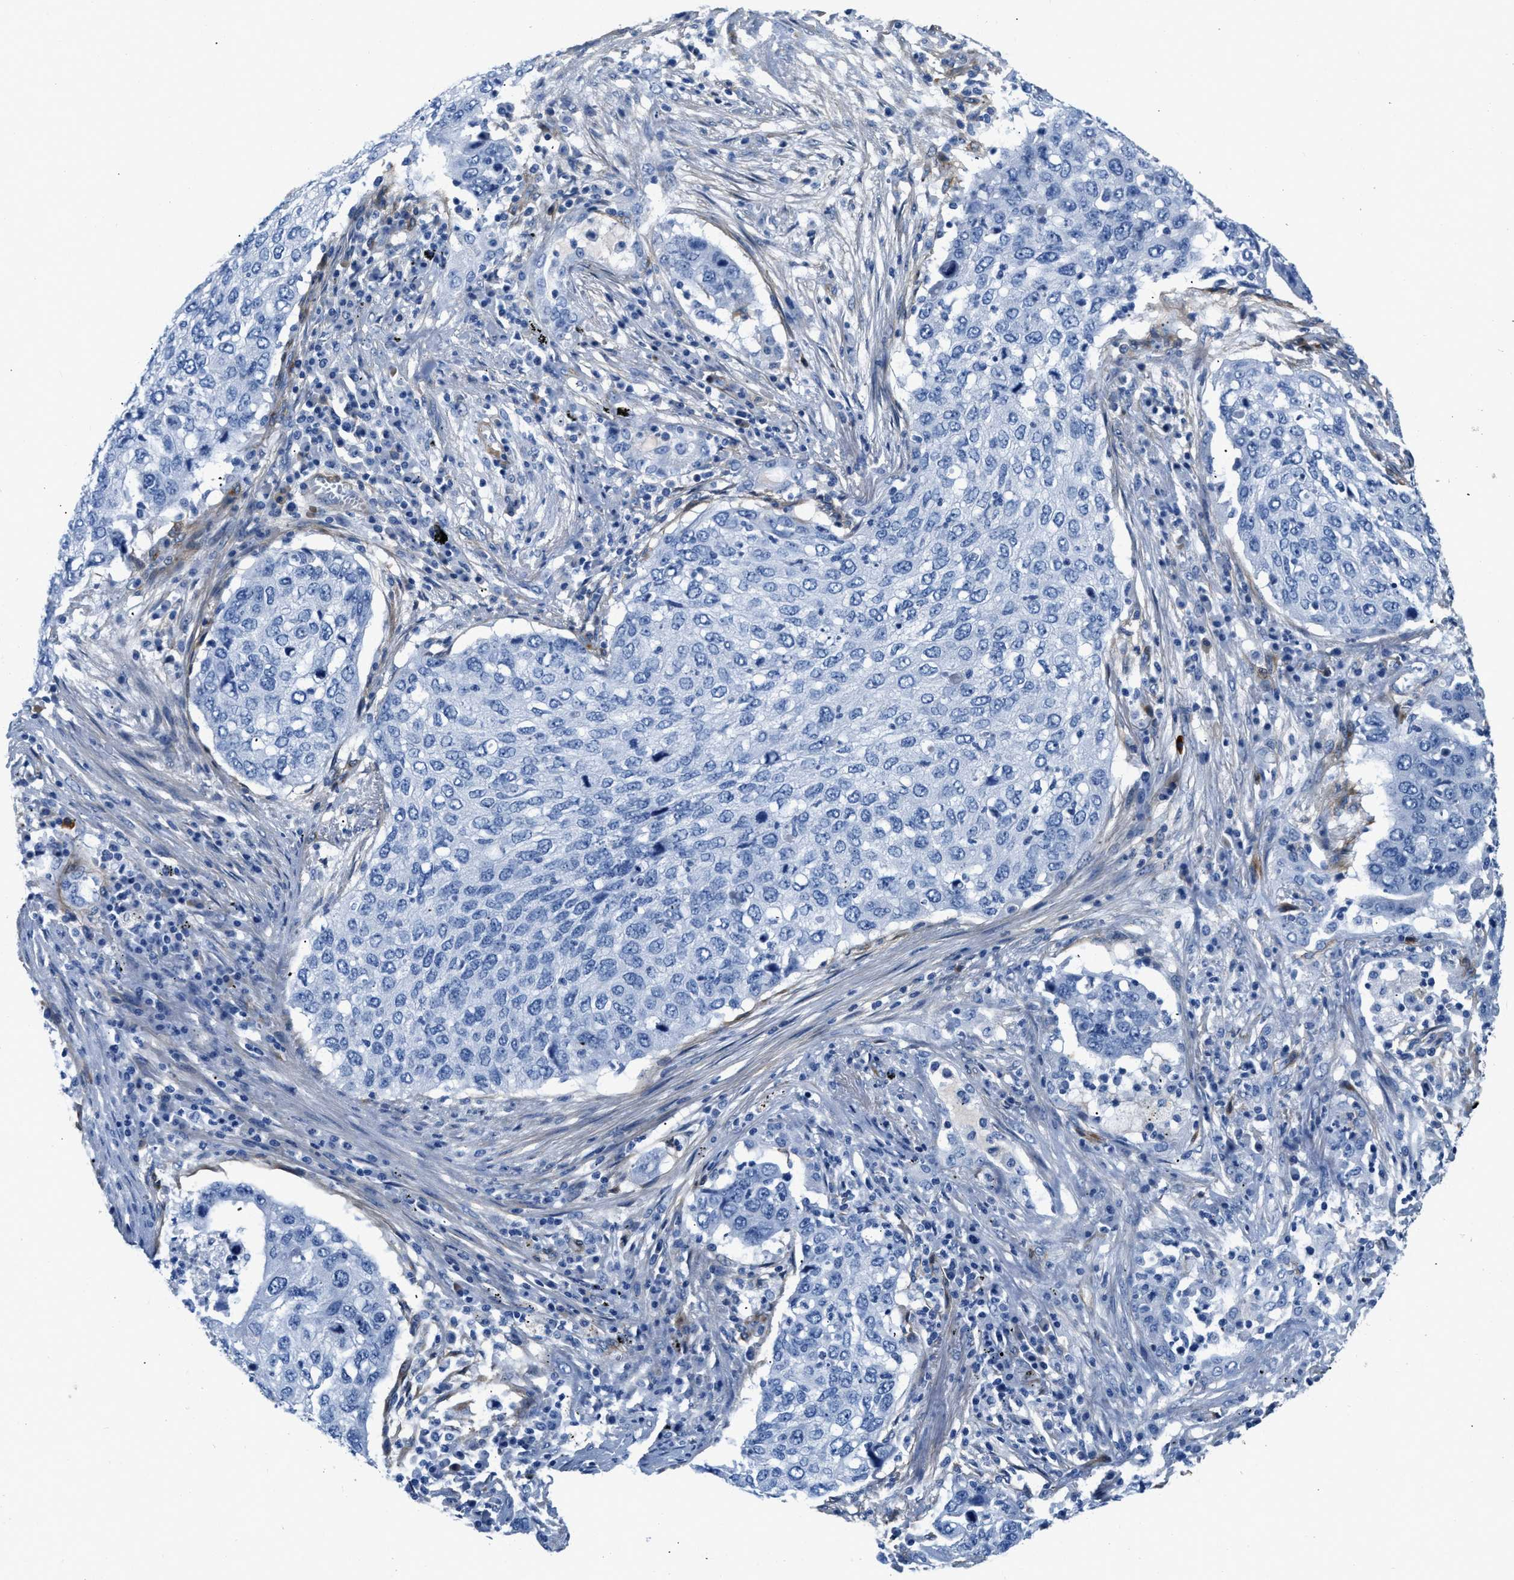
{"staining": {"intensity": "negative", "quantity": "none", "location": "none"}, "tissue": "lung cancer", "cell_type": "Tumor cells", "image_type": "cancer", "snomed": [{"axis": "morphology", "description": "Squamous cell carcinoma, NOS"}, {"axis": "topography", "description": "Lung"}], "caption": "Histopathology image shows no significant protein expression in tumor cells of lung cancer (squamous cell carcinoma).", "gene": "PDGFRB", "patient": {"sex": "female", "age": 63}}